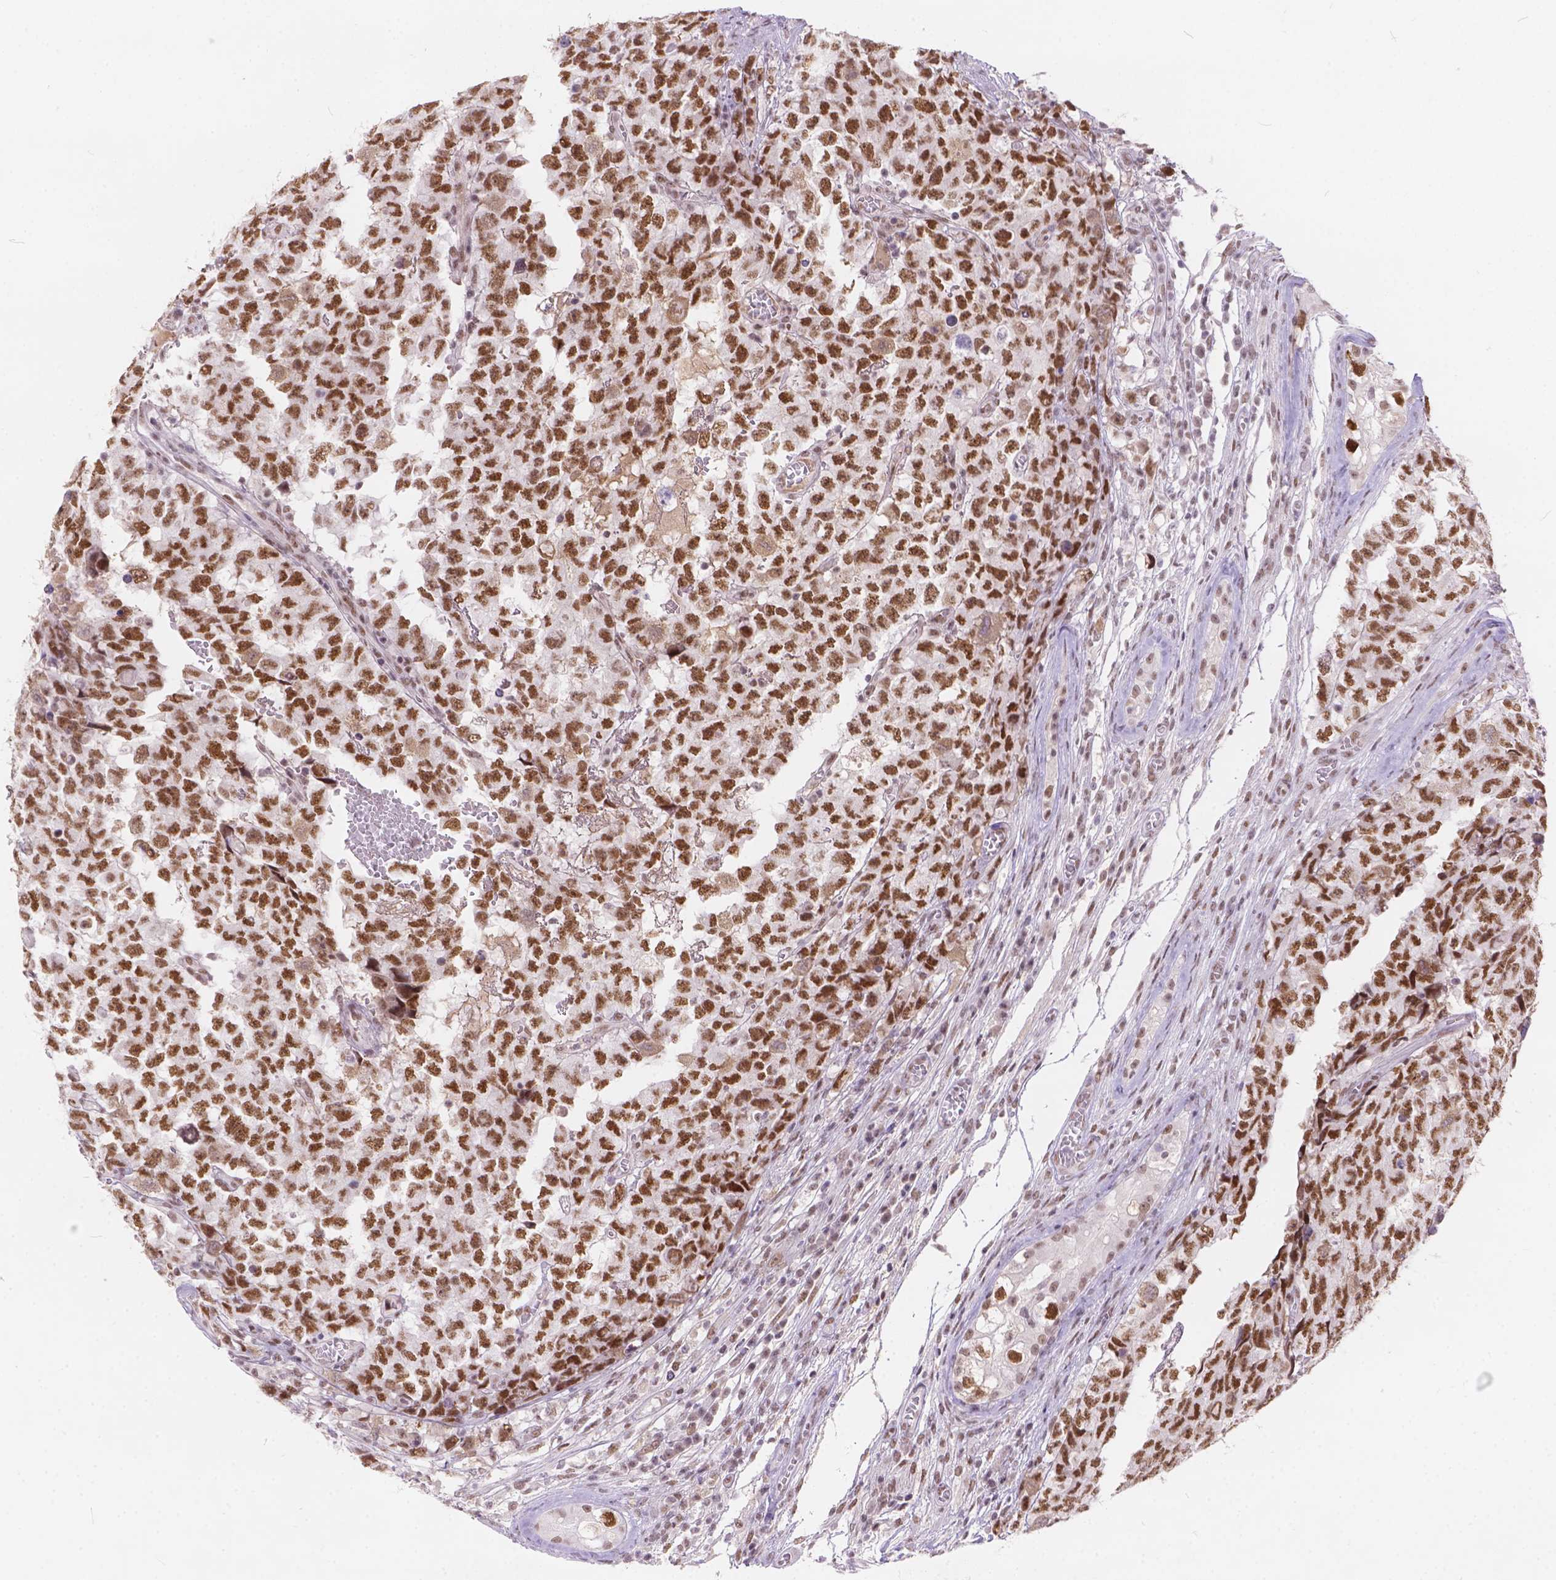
{"staining": {"intensity": "moderate", "quantity": ">75%", "location": "nuclear"}, "tissue": "testis cancer", "cell_type": "Tumor cells", "image_type": "cancer", "snomed": [{"axis": "morphology", "description": "Carcinoma, Embryonal, NOS"}, {"axis": "topography", "description": "Testis"}], "caption": "An immunohistochemistry (IHC) photomicrograph of tumor tissue is shown. Protein staining in brown highlights moderate nuclear positivity in testis embryonal carcinoma within tumor cells.", "gene": "FAM53A", "patient": {"sex": "male", "age": 23}}